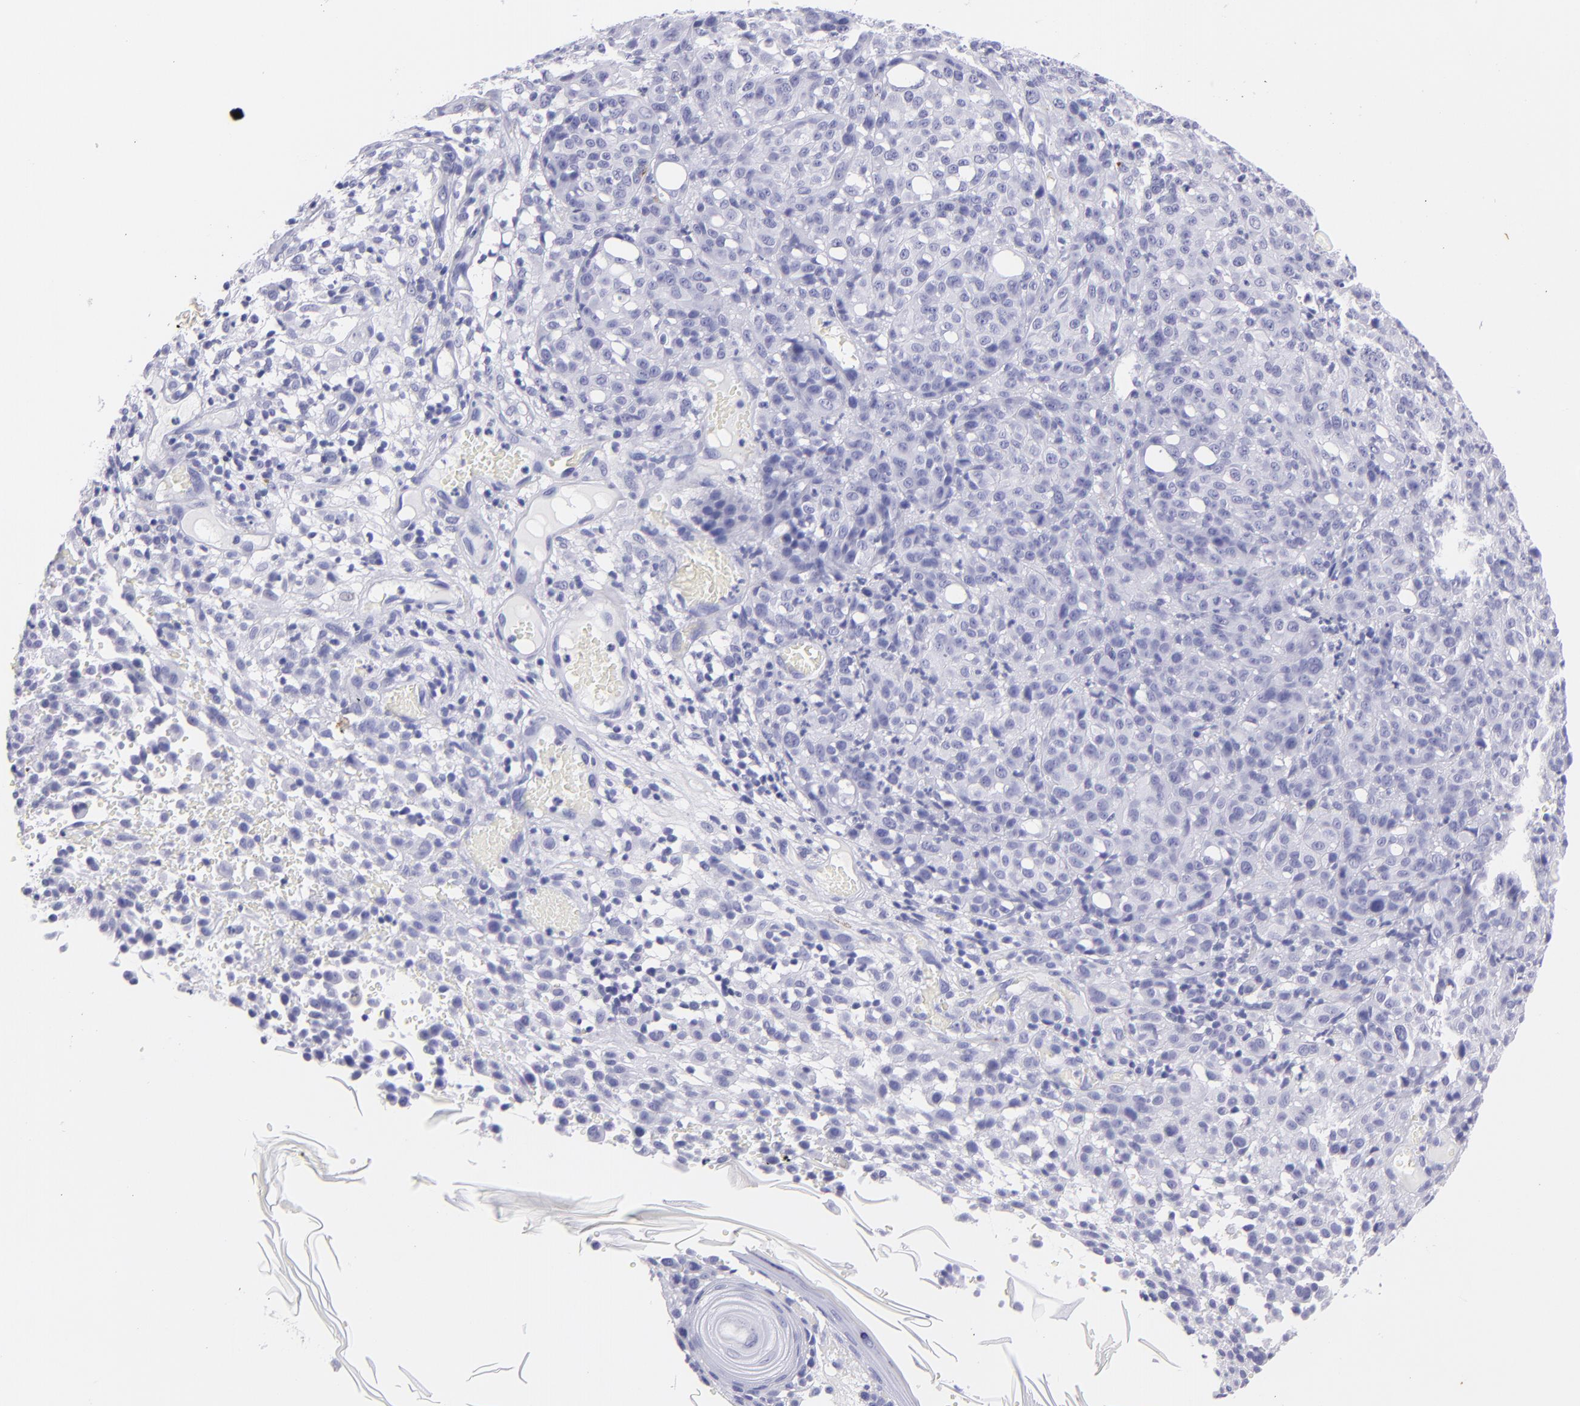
{"staining": {"intensity": "negative", "quantity": "none", "location": "none"}, "tissue": "melanoma", "cell_type": "Tumor cells", "image_type": "cancer", "snomed": [{"axis": "morphology", "description": "Malignant melanoma, NOS"}, {"axis": "topography", "description": "Skin"}], "caption": "Immunohistochemistry (IHC) image of neoplastic tissue: human melanoma stained with DAB (3,3'-diaminobenzidine) demonstrates no significant protein staining in tumor cells.", "gene": "PIP", "patient": {"sex": "female", "age": 49}}